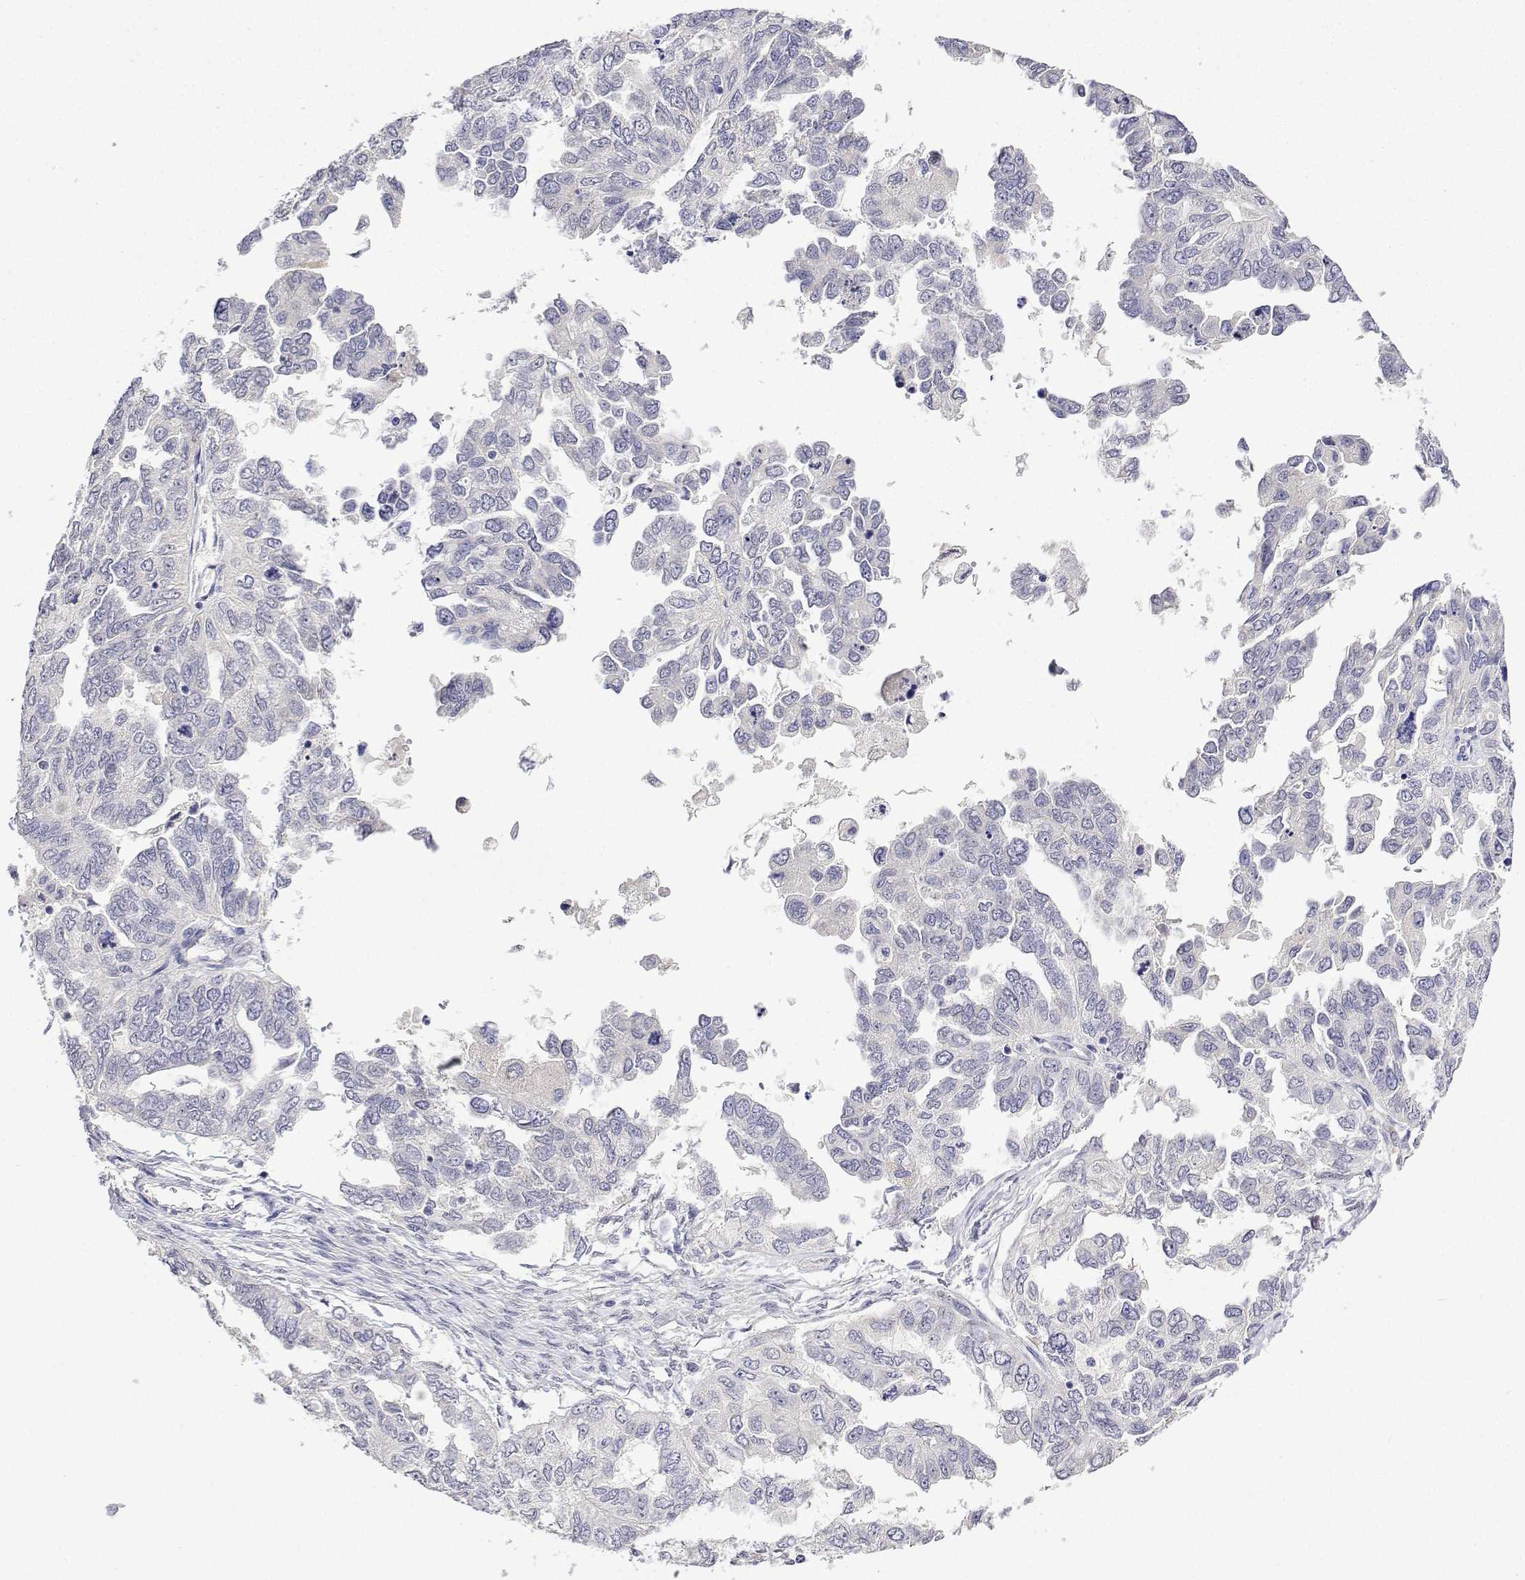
{"staining": {"intensity": "negative", "quantity": "none", "location": "none"}, "tissue": "ovarian cancer", "cell_type": "Tumor cells", "image_type": "cancer", "snomed": [{"axis": "morphology", "description": "Cystadenocarcinoma, serous, NOS"}, {"axis": "topography", "description": "Ovary"}], "caption": "This is a photomicrograph of immunohistochemistry (IHC) staining of ovarian serous cystadenocarcinoma, which shows no expression in tumor cells.", "gene": "PLCB1", "patient": {"sex": "female", "age": 53}}